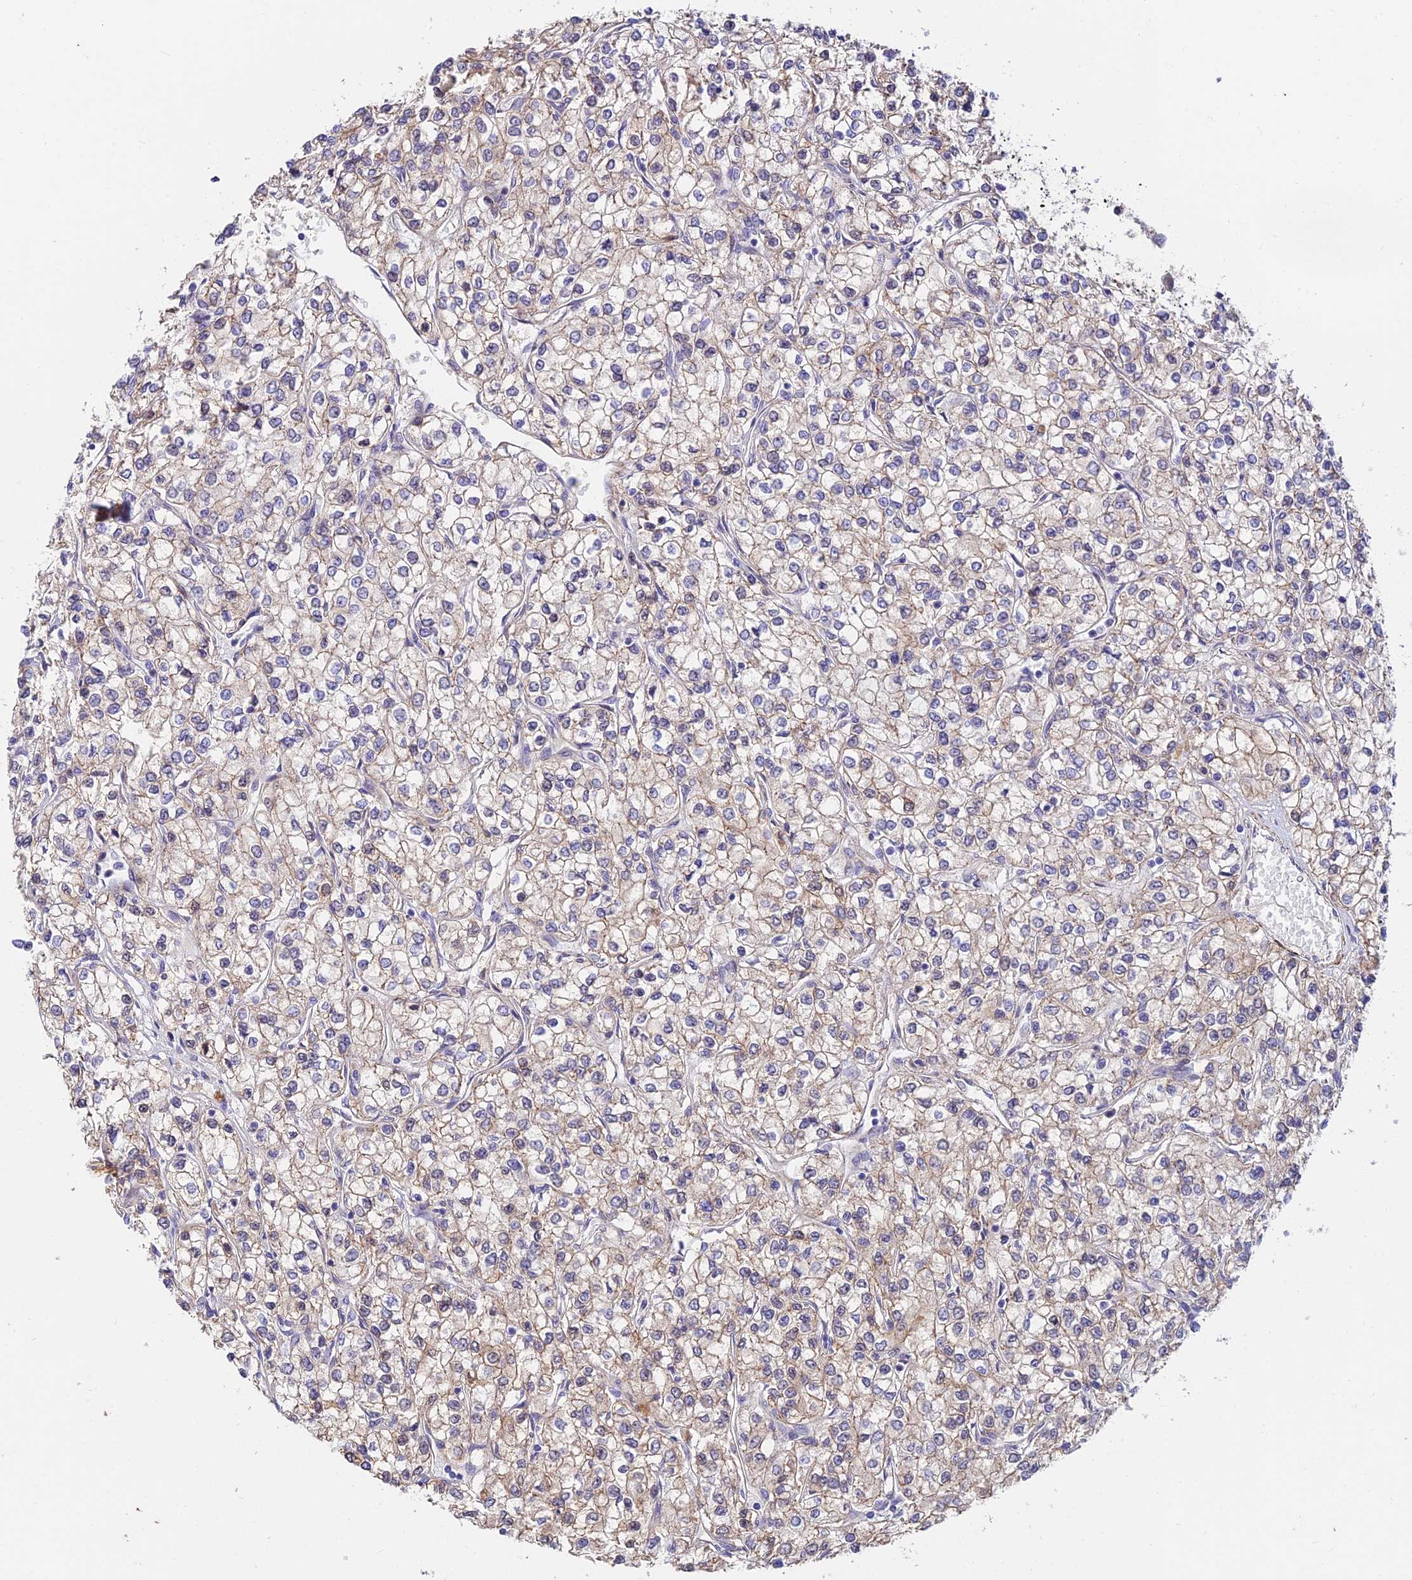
{"staining": {"intensity": "weak", "quantity": "<25%", "location": "cytoplasmic/membranous"}, "tissue": "renal cancer", "cell_type": "Tumor cells", "image_type": "cancer", "snomed": [{"axis": "morphology", "description": "Adenocarcinoma, NOS"}, {"axis": "topography", "description": "Kidney"}], "caption": "This is an immunohistochemistry photomicrograph of adenocarcinoma (renal). There is no expression in tumor cells.", "gene": "ANKRD50", "patient": {"sex": "male", "age": 80}}